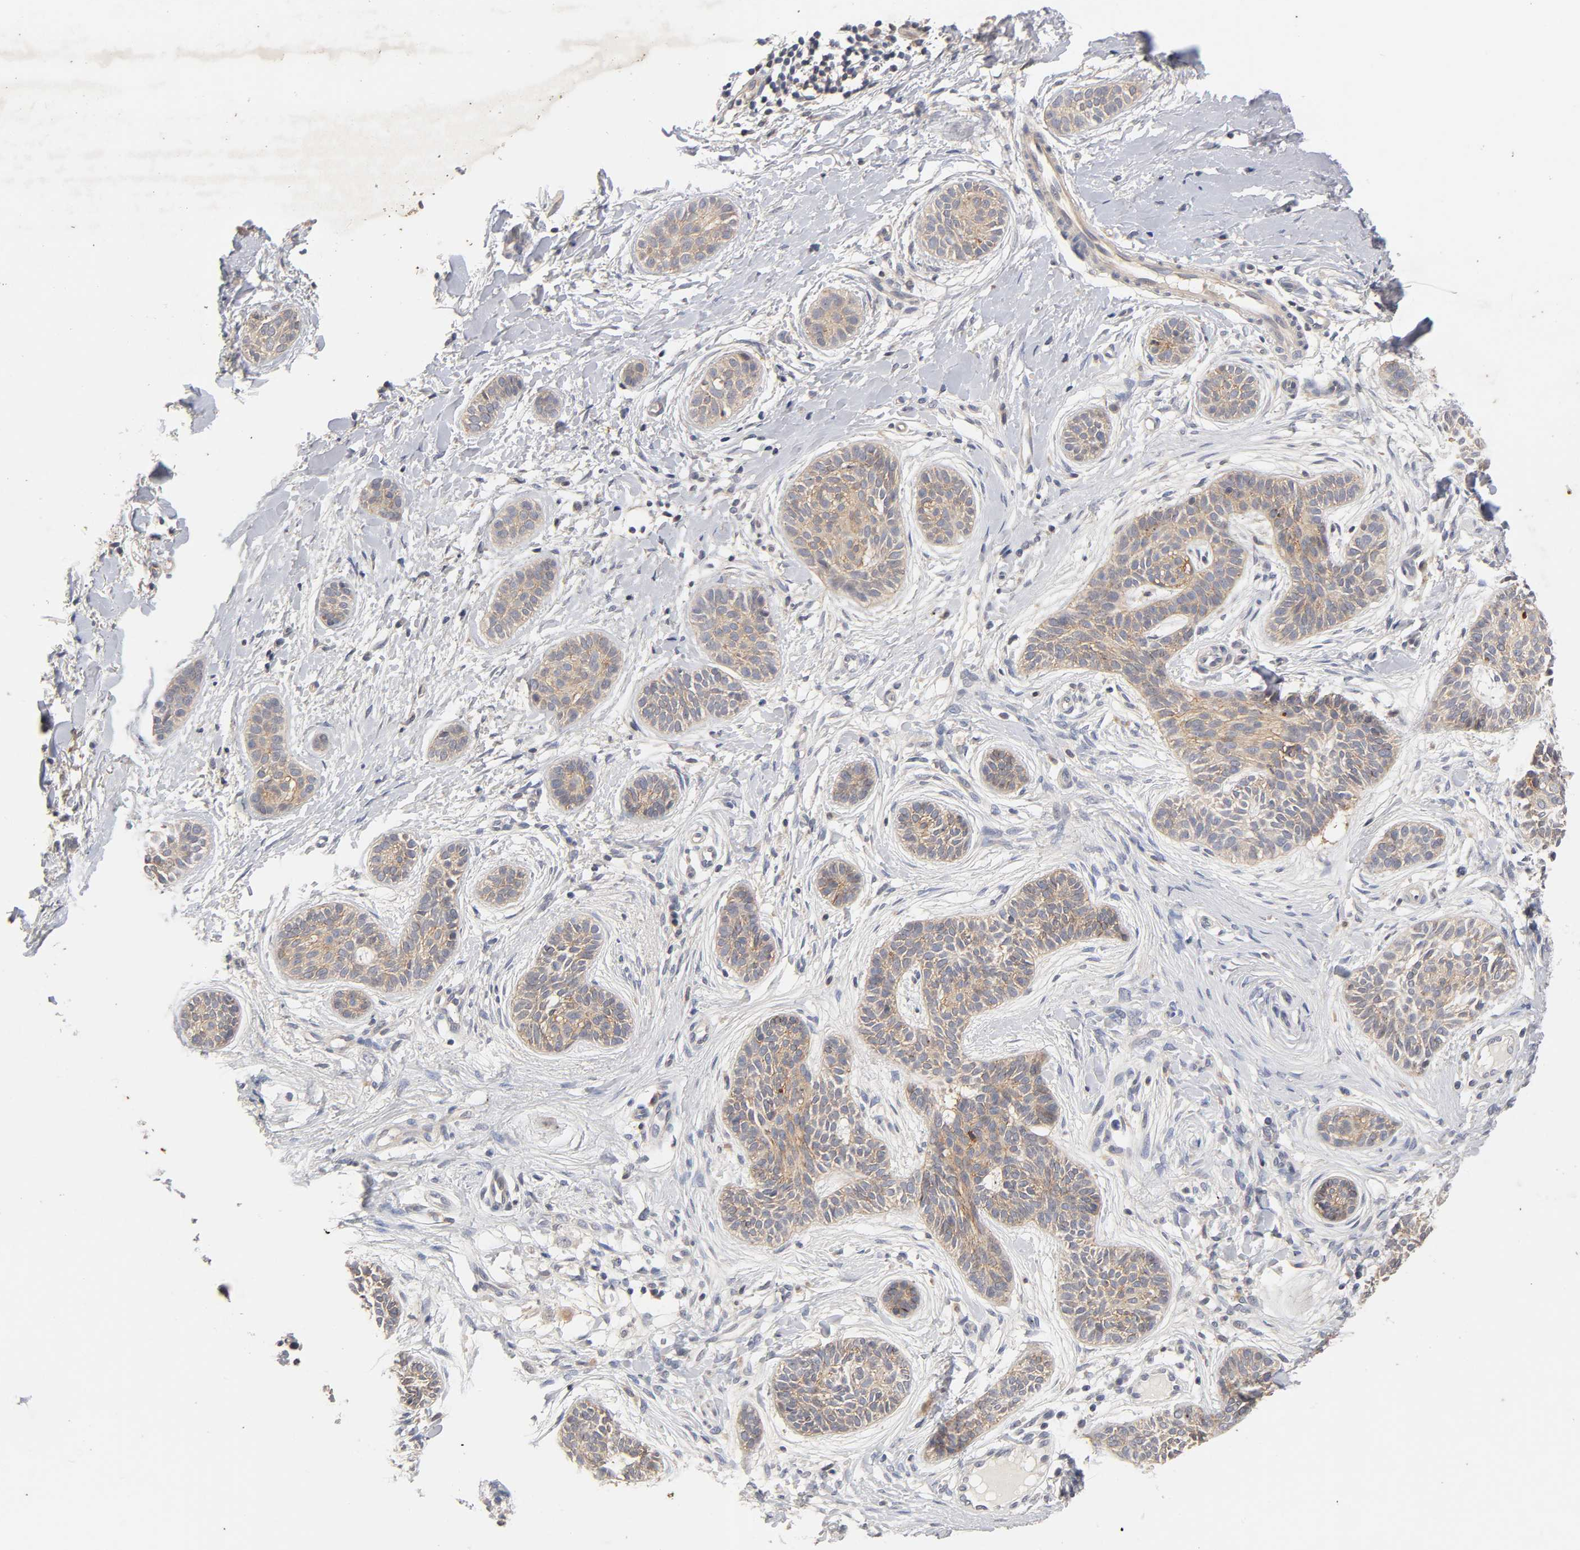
{"staining": {"intensity": "moderate", "quantity": ">75%", "location": "cytoplasmic/membranous"}, "tissue": "skin cancer", "cell_type": "Tumor cells", "image_type": "cancer", "snomed": [{"axis": "morphology", "description": "Normal tissue, NOS"}, {"axis": "morphology", "description": "Basal cell carcinoma"}, {"axis": "topography", "description": "Skin"}], "caption": "Skin cancer (basal cell carcinoma) tissue shows moderate cytoplasmic/membranous expression in about >75% of tumor cells, visualized by immunohistochemistry.", "gene": "CXADR", "patient": {"sex": "male", "age": 63}}